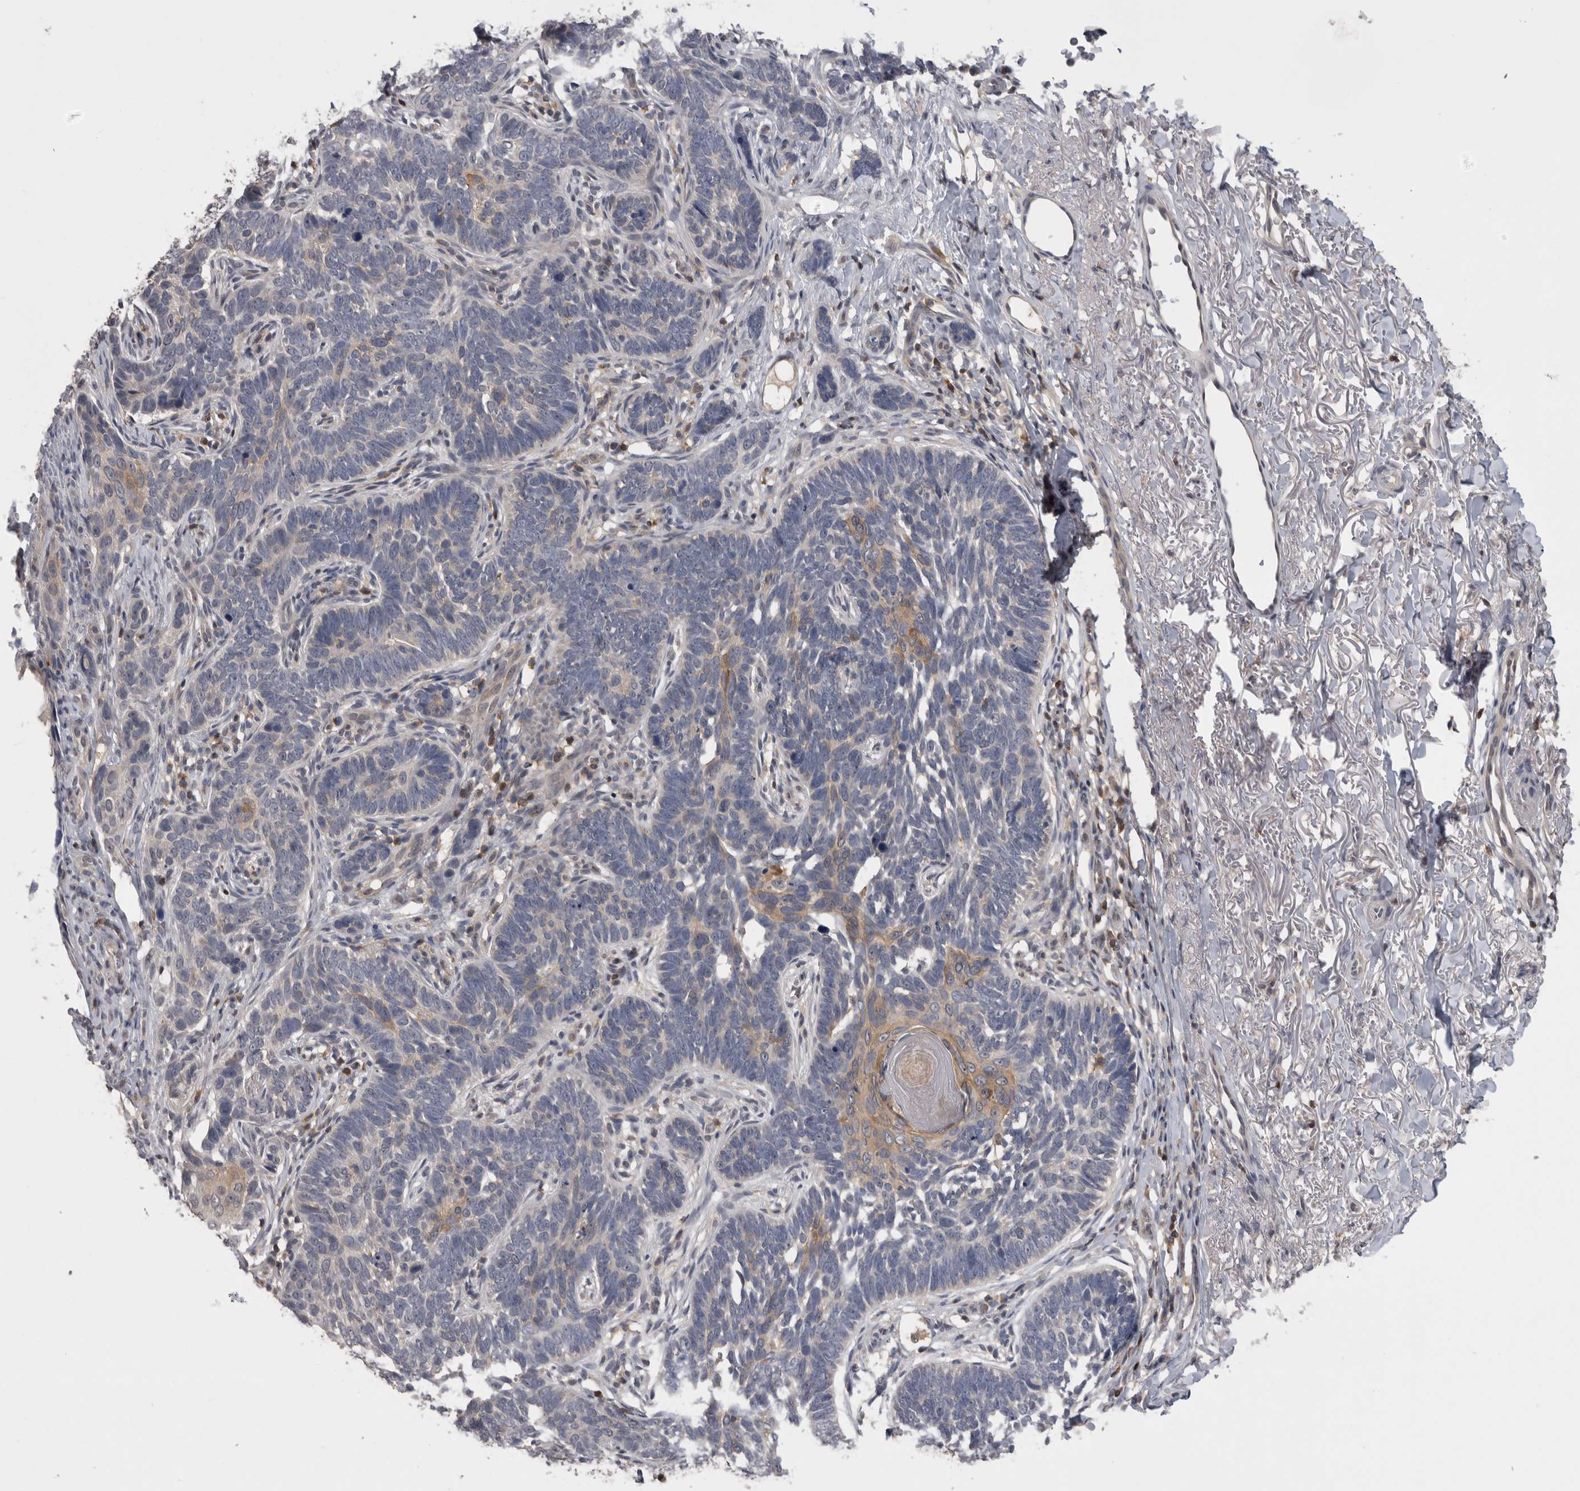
{"staining": {"intensity": "moderate", "quantity": "<25%", "location": "cytoplasmic/membranous"}, "tissue": "skin cancer", "cell_type": "Tumor cells", "image_type": "cancer", "snomed": [{"axis": "morphology", "description": "Normal tissue, NOS"}, {"axis": "morphology", "description": "Basal cell carcinoma"}, {"axis": "topography", "description": "Skin"}], "caption": "Immunohistochemical staining of human skin basal cell carcinoma reveals low levels of moderate cytoplasmic/membranous staining in approximately <25% of tumor cells.", "gene": "NFATC2", "patient": {"sex": "male", "age": 77}}